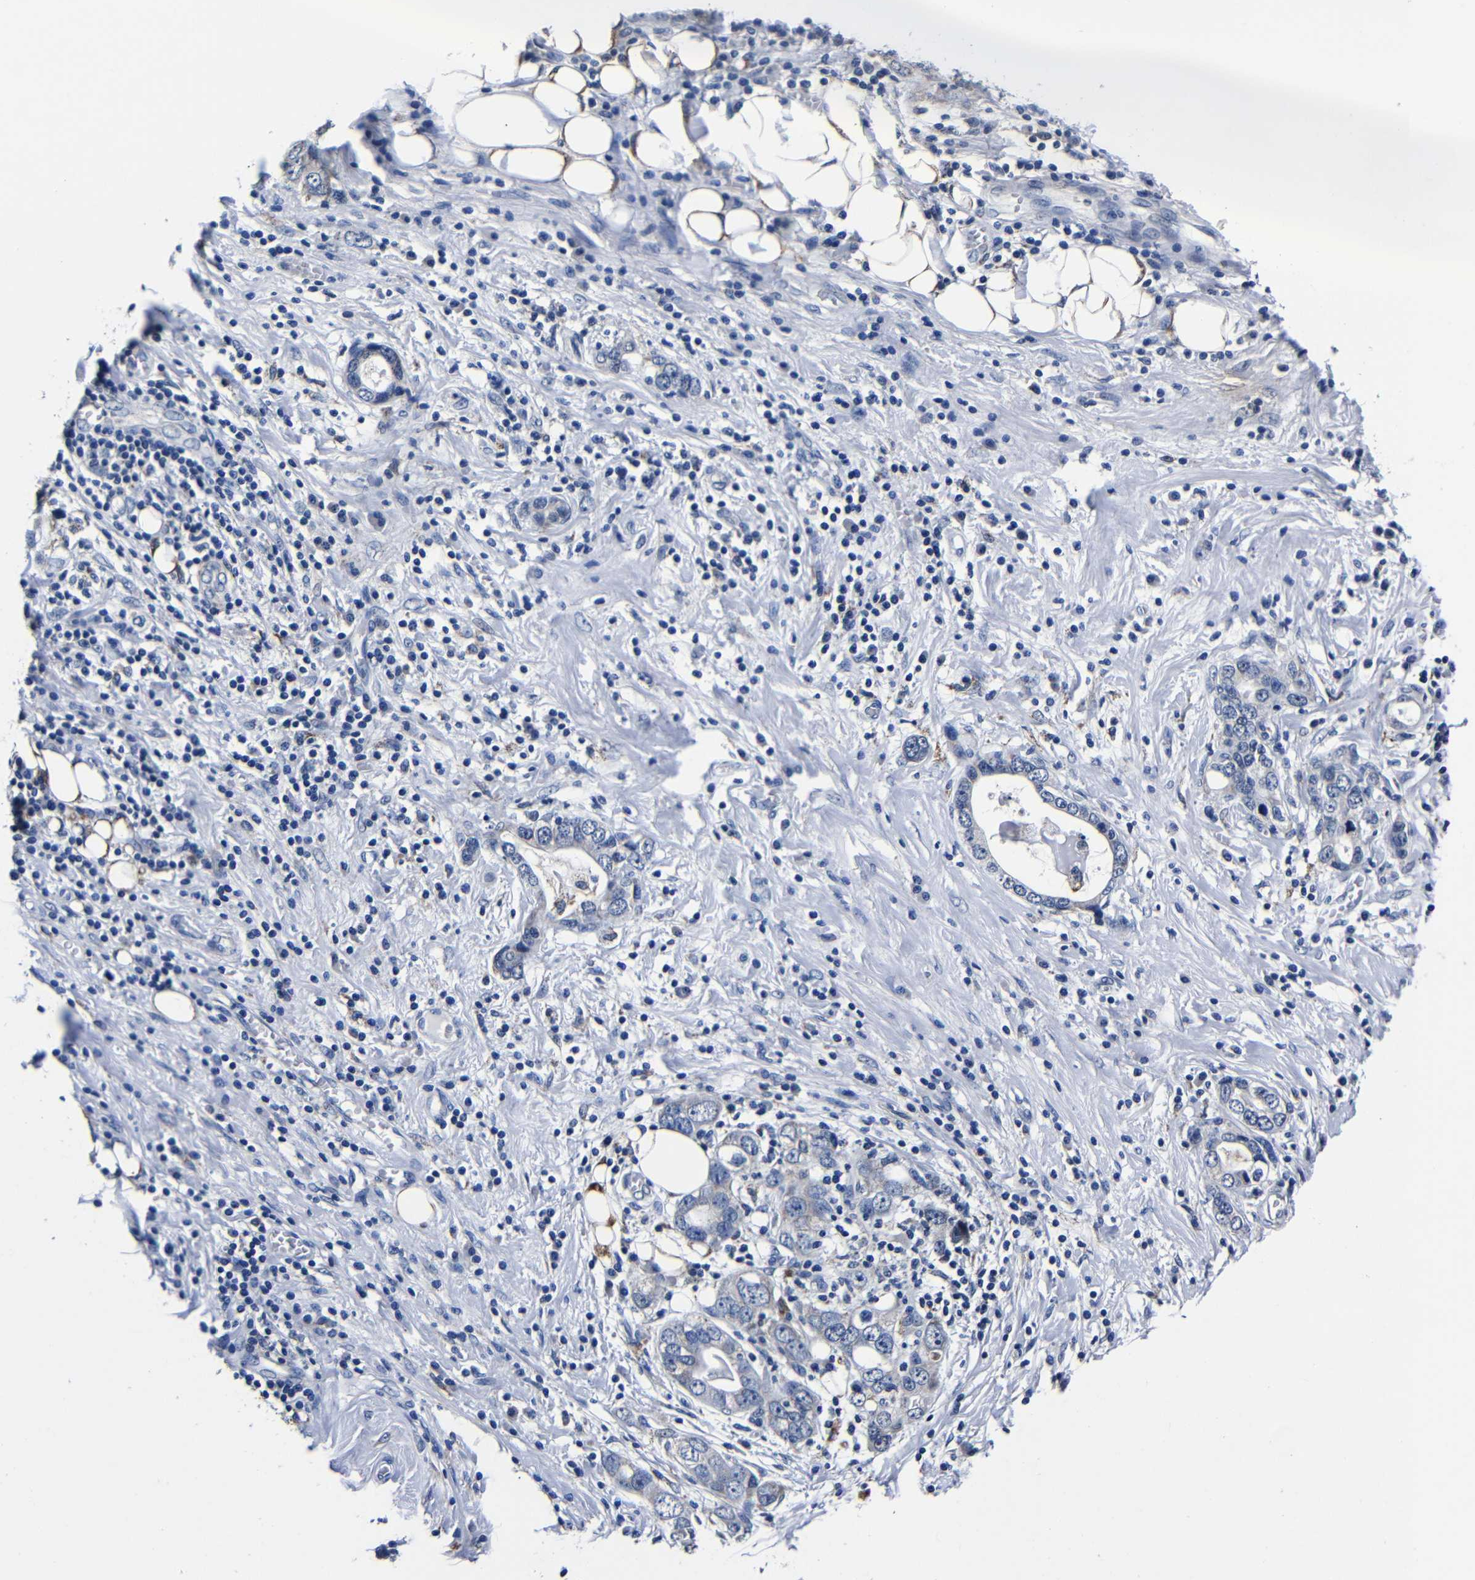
{"staining": {"intensity": "negative", "quantity": "none", "location": "none"}, "tissue": "stomach cancer", "cell_type": "Tumor cells", "image_type": "cancer", "snomed": [{"axis": "morphology", "description": "Adenocarcinoma, NOS"}, {"axis": "topography", "description": "Stomach, lower"}], "caption": "Adenocarcinoma (stomach) was stained to show a protein in brown. There is no significant expression in tumor cells.", "gene": "DEPP1", "patient": {"sex": "female", "age": 93}}